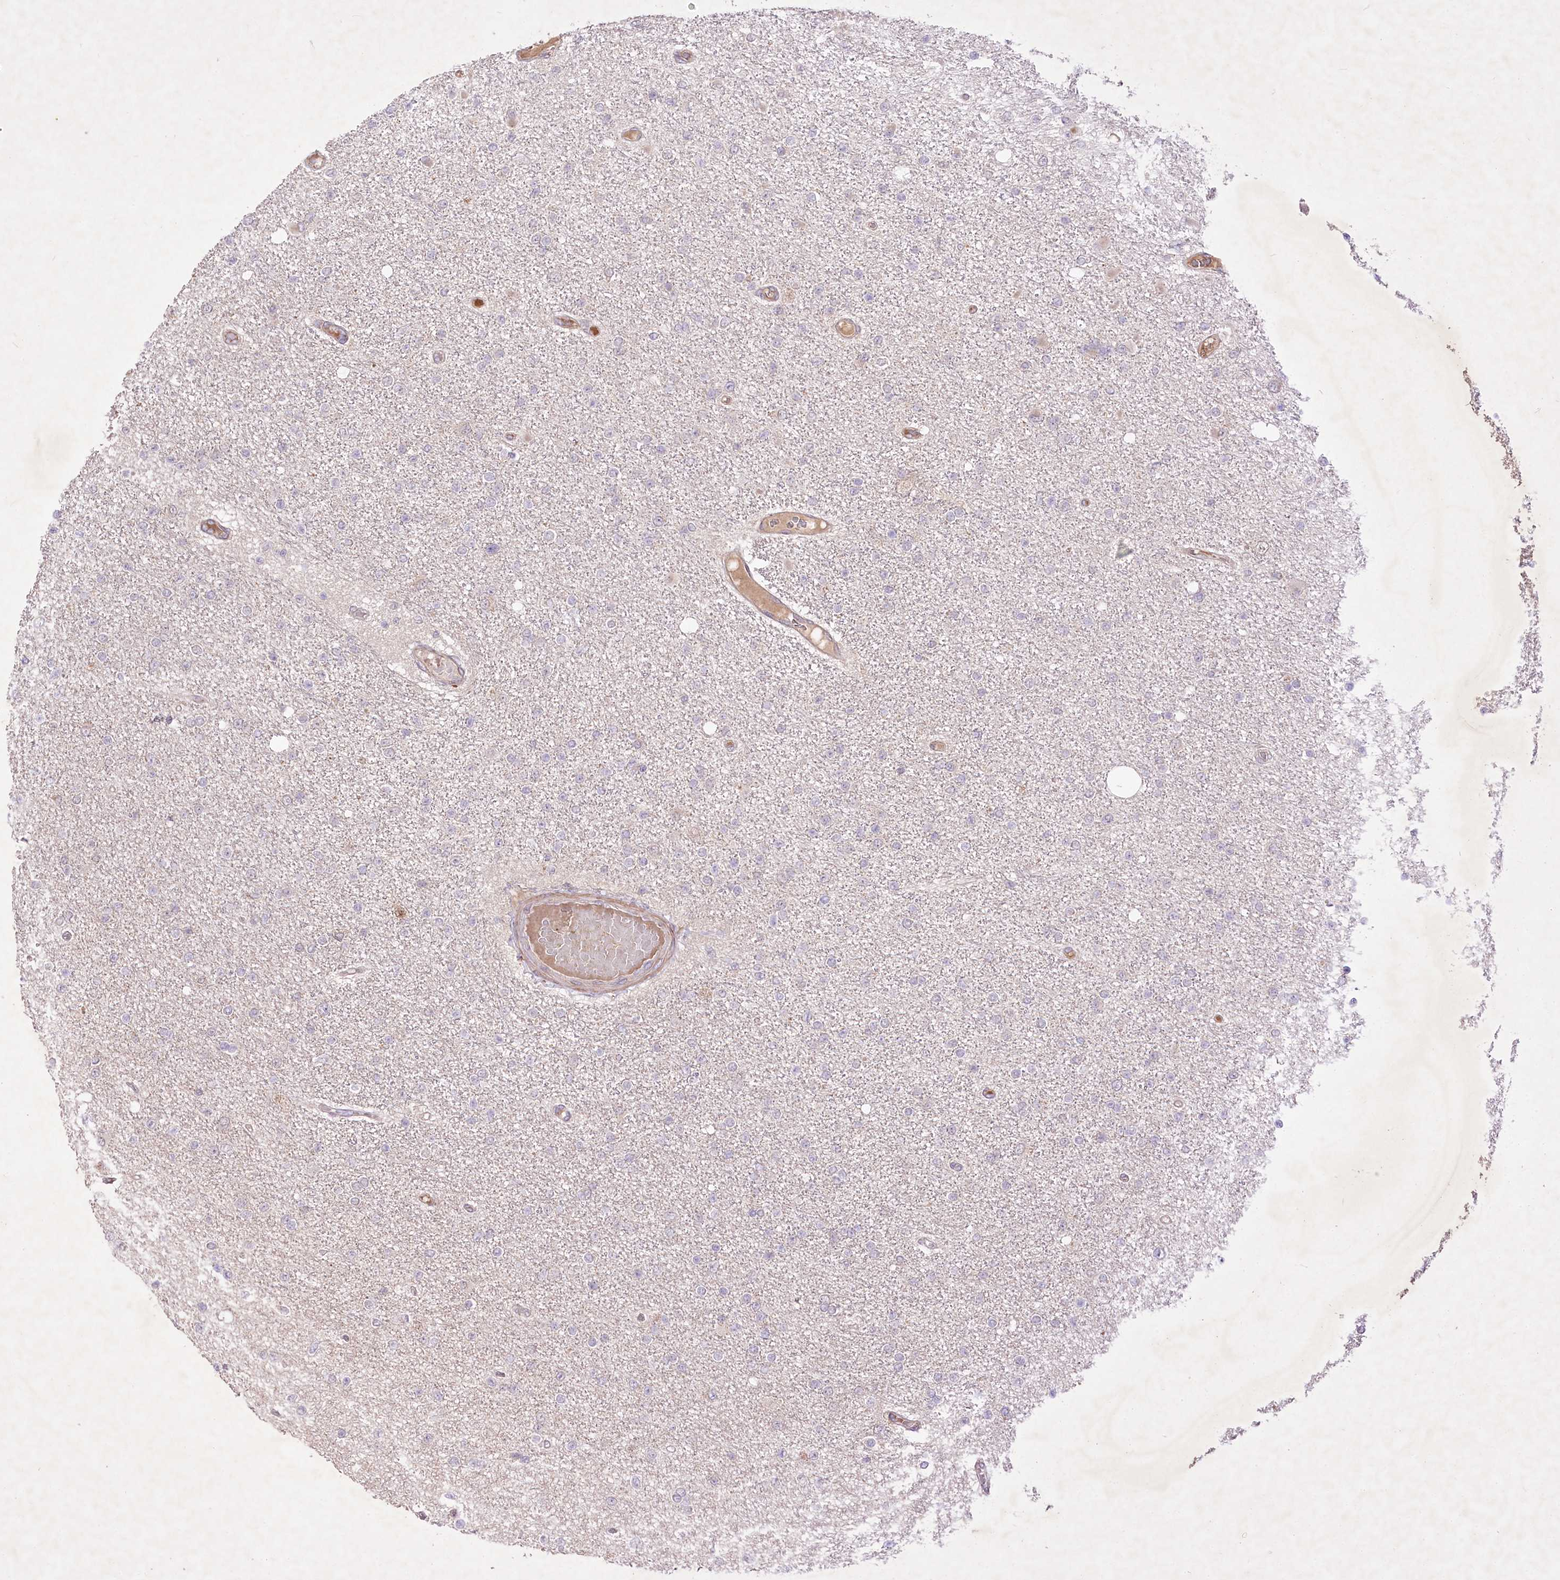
{"staining": {"intensity": "negative", "quantity": "none", "location": "none"}, "tissue": "glioma", "cell_type": "Tumor cells", "image_type": "cancer", "snomed": [{"axis": "morphology", "description": "Glioma, malignant, Low grade"}, {"axis": "topography", "description": "Brain"}], "caption": "This is an immunohistochemistry (IHC) histopathology image of human glioma. There is no expression in tumor cells.", "gene": "HELT", "patient": {"sex": "female", "age": 22}}